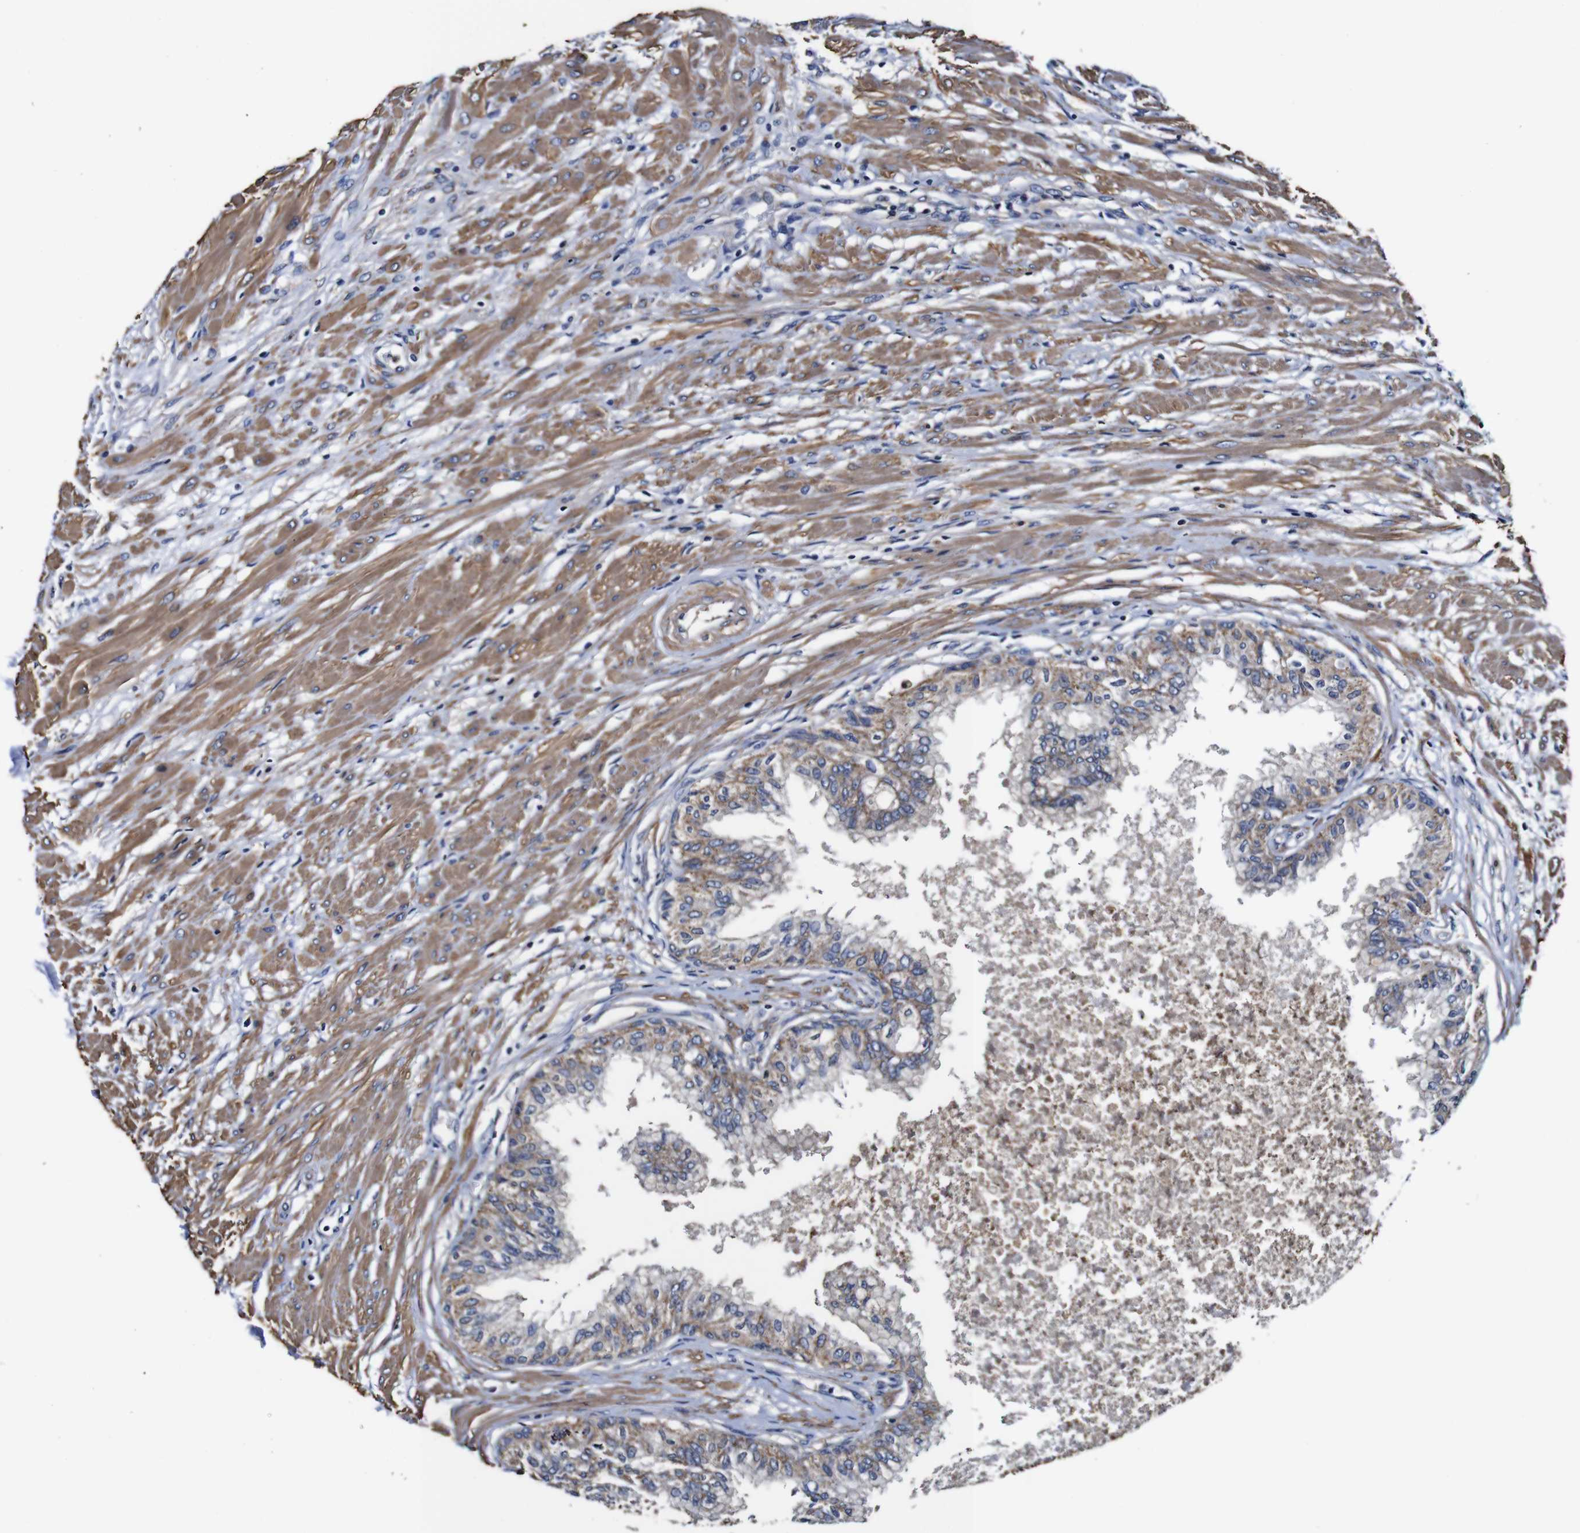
{"staining": {"intensity": "moderate", "quantity": ">75%", "location": "cytoplasmic/membranous"}, "tissue": "prostate", "cell_type": "Glandular cells", "image_type": "normal", "snomed": [{"axis": "morphology", "description": "Normal tissue, NOS"}, {"axis": "topography", "description": "Prostate"}, {"axis": "topography", "description": "Seminal veicle"}], "caption": "Immunohistochemical staining of normal prostate displays medium levels of moderate cytoplasmic/membranous positivity in approximately >75% of glandular cells. The staining is performed using DAB brown chromogen to label protein expression. The nuclei are counter-stained blue using hematoxylin.", "gene": "PDCD6IP", "patient": {"sex": "male", "age": 60}}